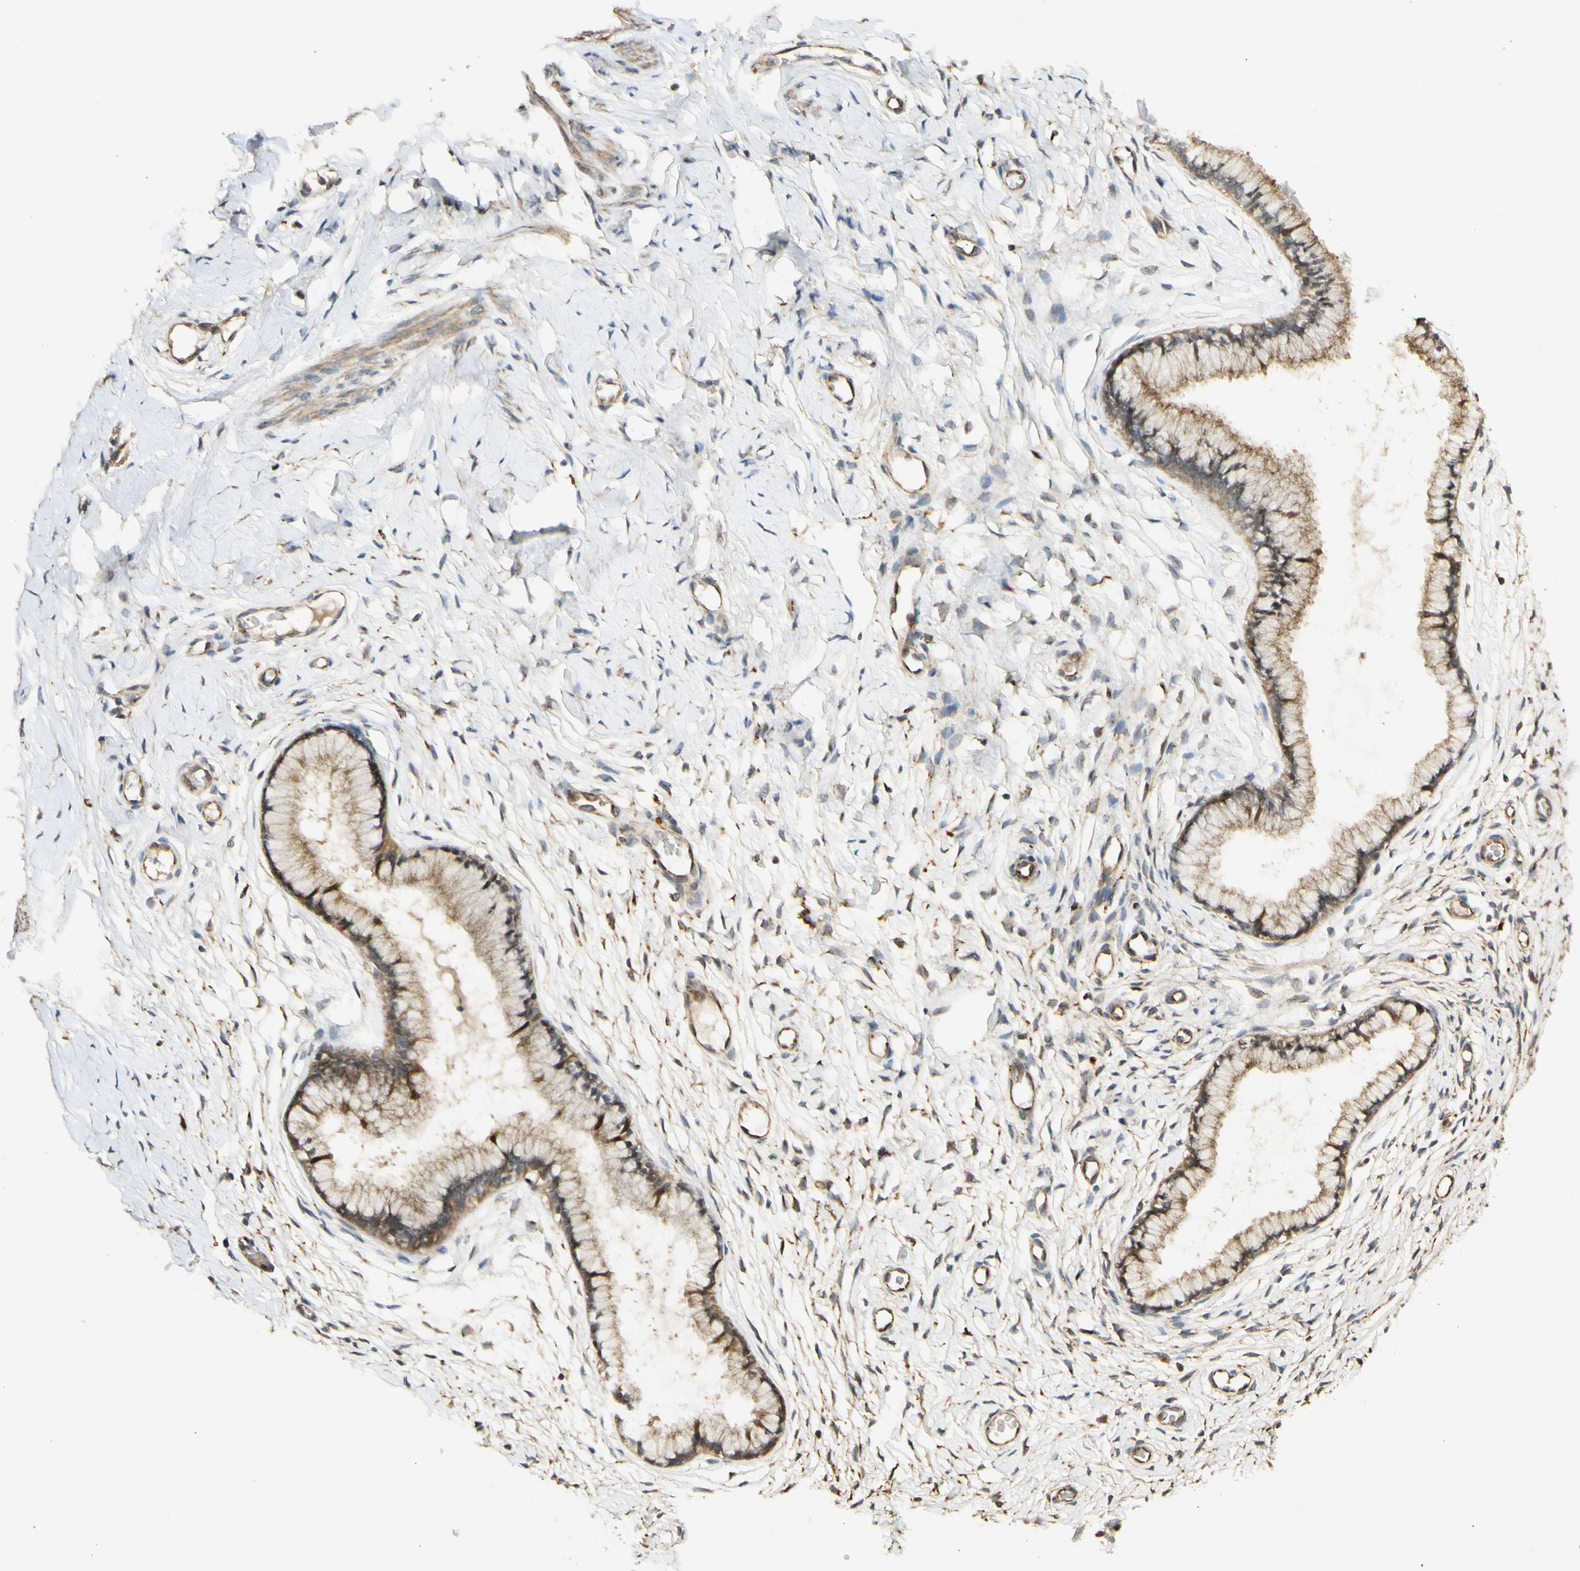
{"staining": {"intensity": "moderate", "quantity": "<25%", "location": "cytoplasmic/membranous"}, "tissue": "cervix", "cell_type": "Glandular cells", "image_type": "normal", "snomed": [{"axis": "morphology", "description": "Normal tissue, NOS"}, {"axis": "topography", "description": "Cervix"}], "caption": "Immunohistochemical staining of normal cervix demonstrates <25% levels of moderate cytoplasmic/membranous protein expression in approximately <25% of glandular cells. (DAB (3,3'-diaminobenzidine) = brown stain, brightfield microscopy at high magnification).", "gene": "AGER", "patient": {"sex": "female", "age": 65}}